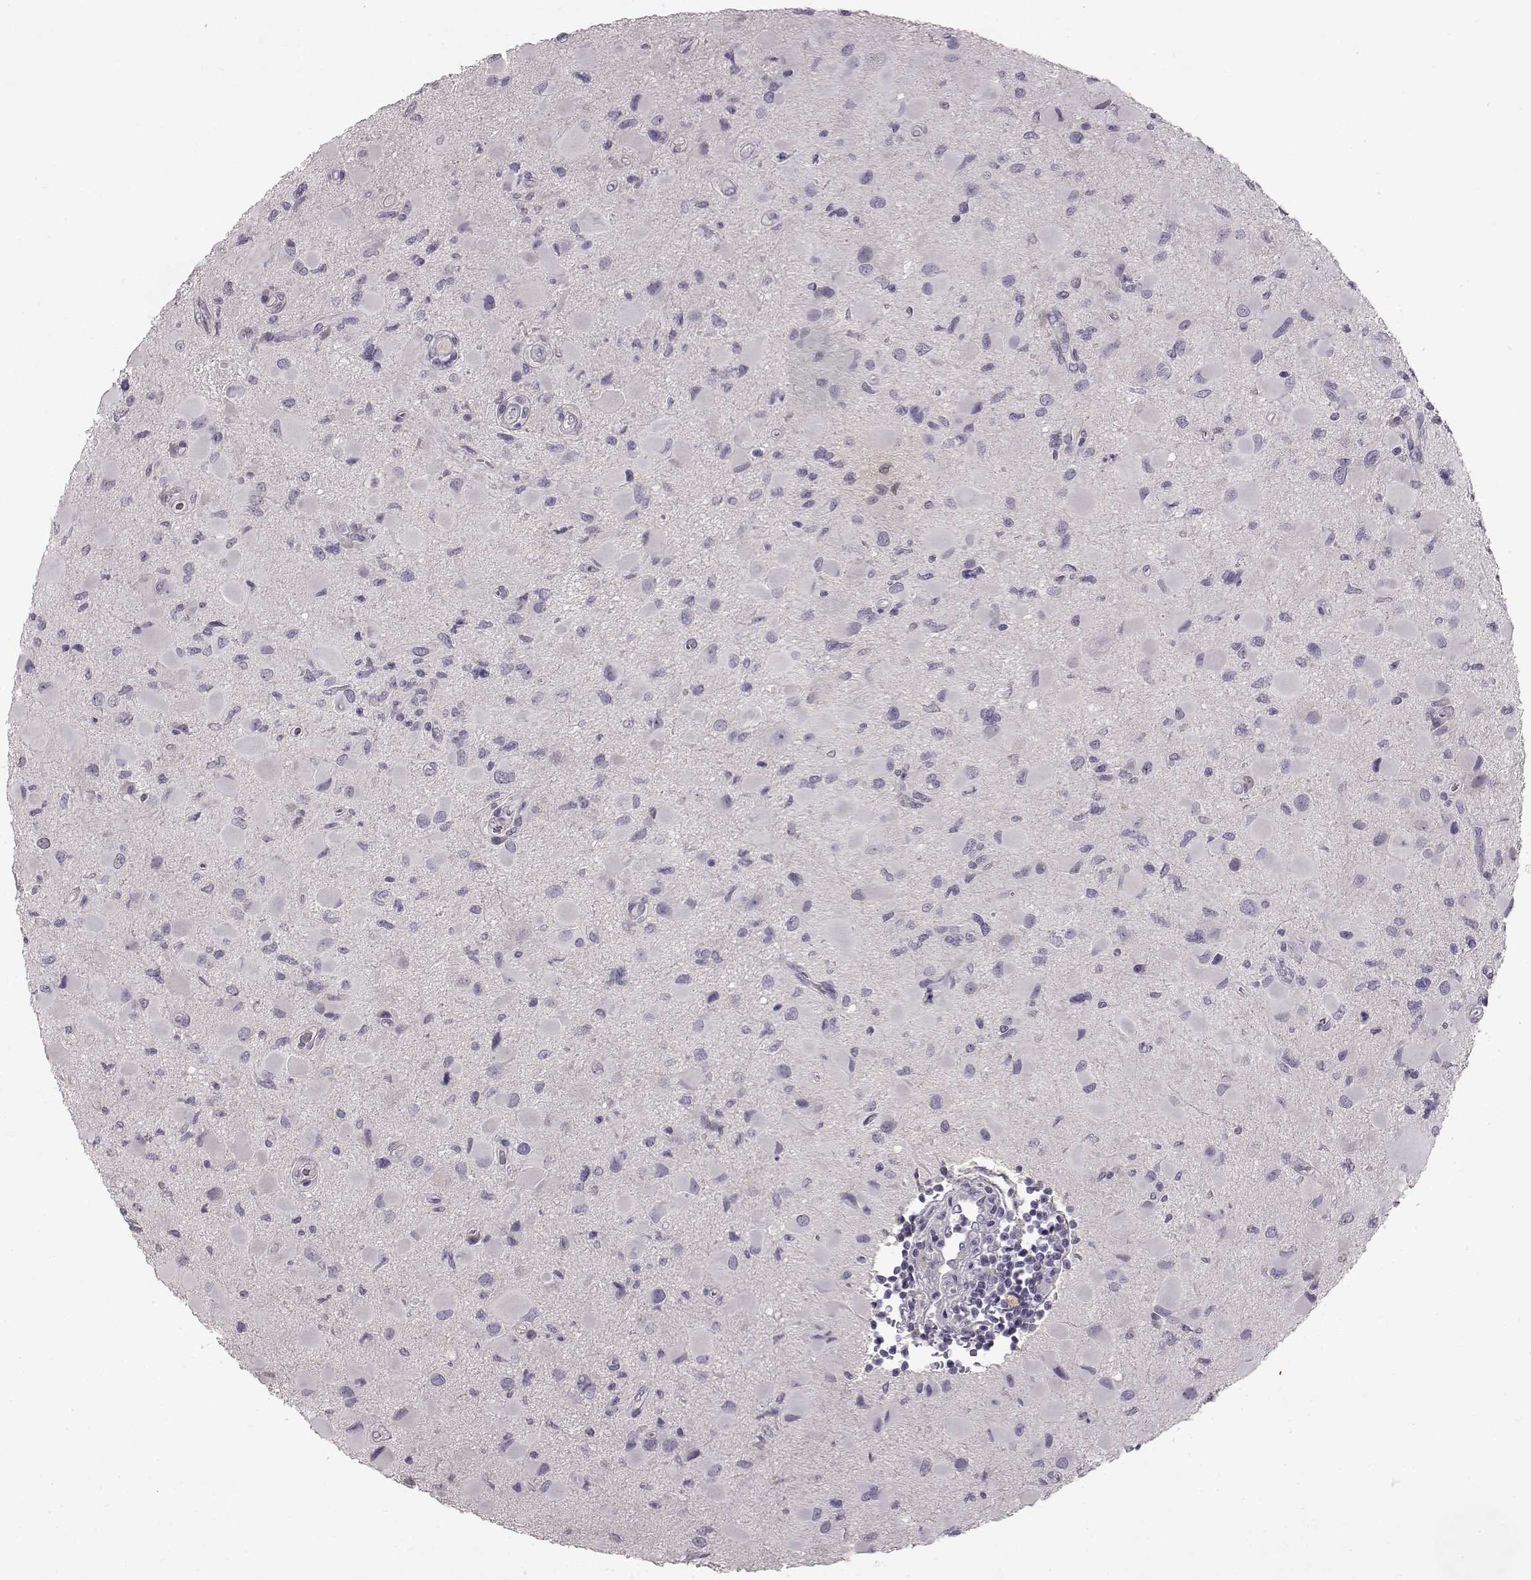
{"staining": {"intensity": "negative", "quantity": "none", "location": "none"}, "tissue": "glioma", "cell_type": "Tumor cells", "image_type": "cancer", "snomed": [{"axis": "morphology", "description": "Glioma, malignant, Low grade"}, {"axis": "topography", "description": "Brain"}], "caption": "An immunohistochemistry micrograph of glioma is shown. There is no staining in tumor cells of glioma.", "gene": "SPAG17", "patient": {"sex": "female", "age": 32}}